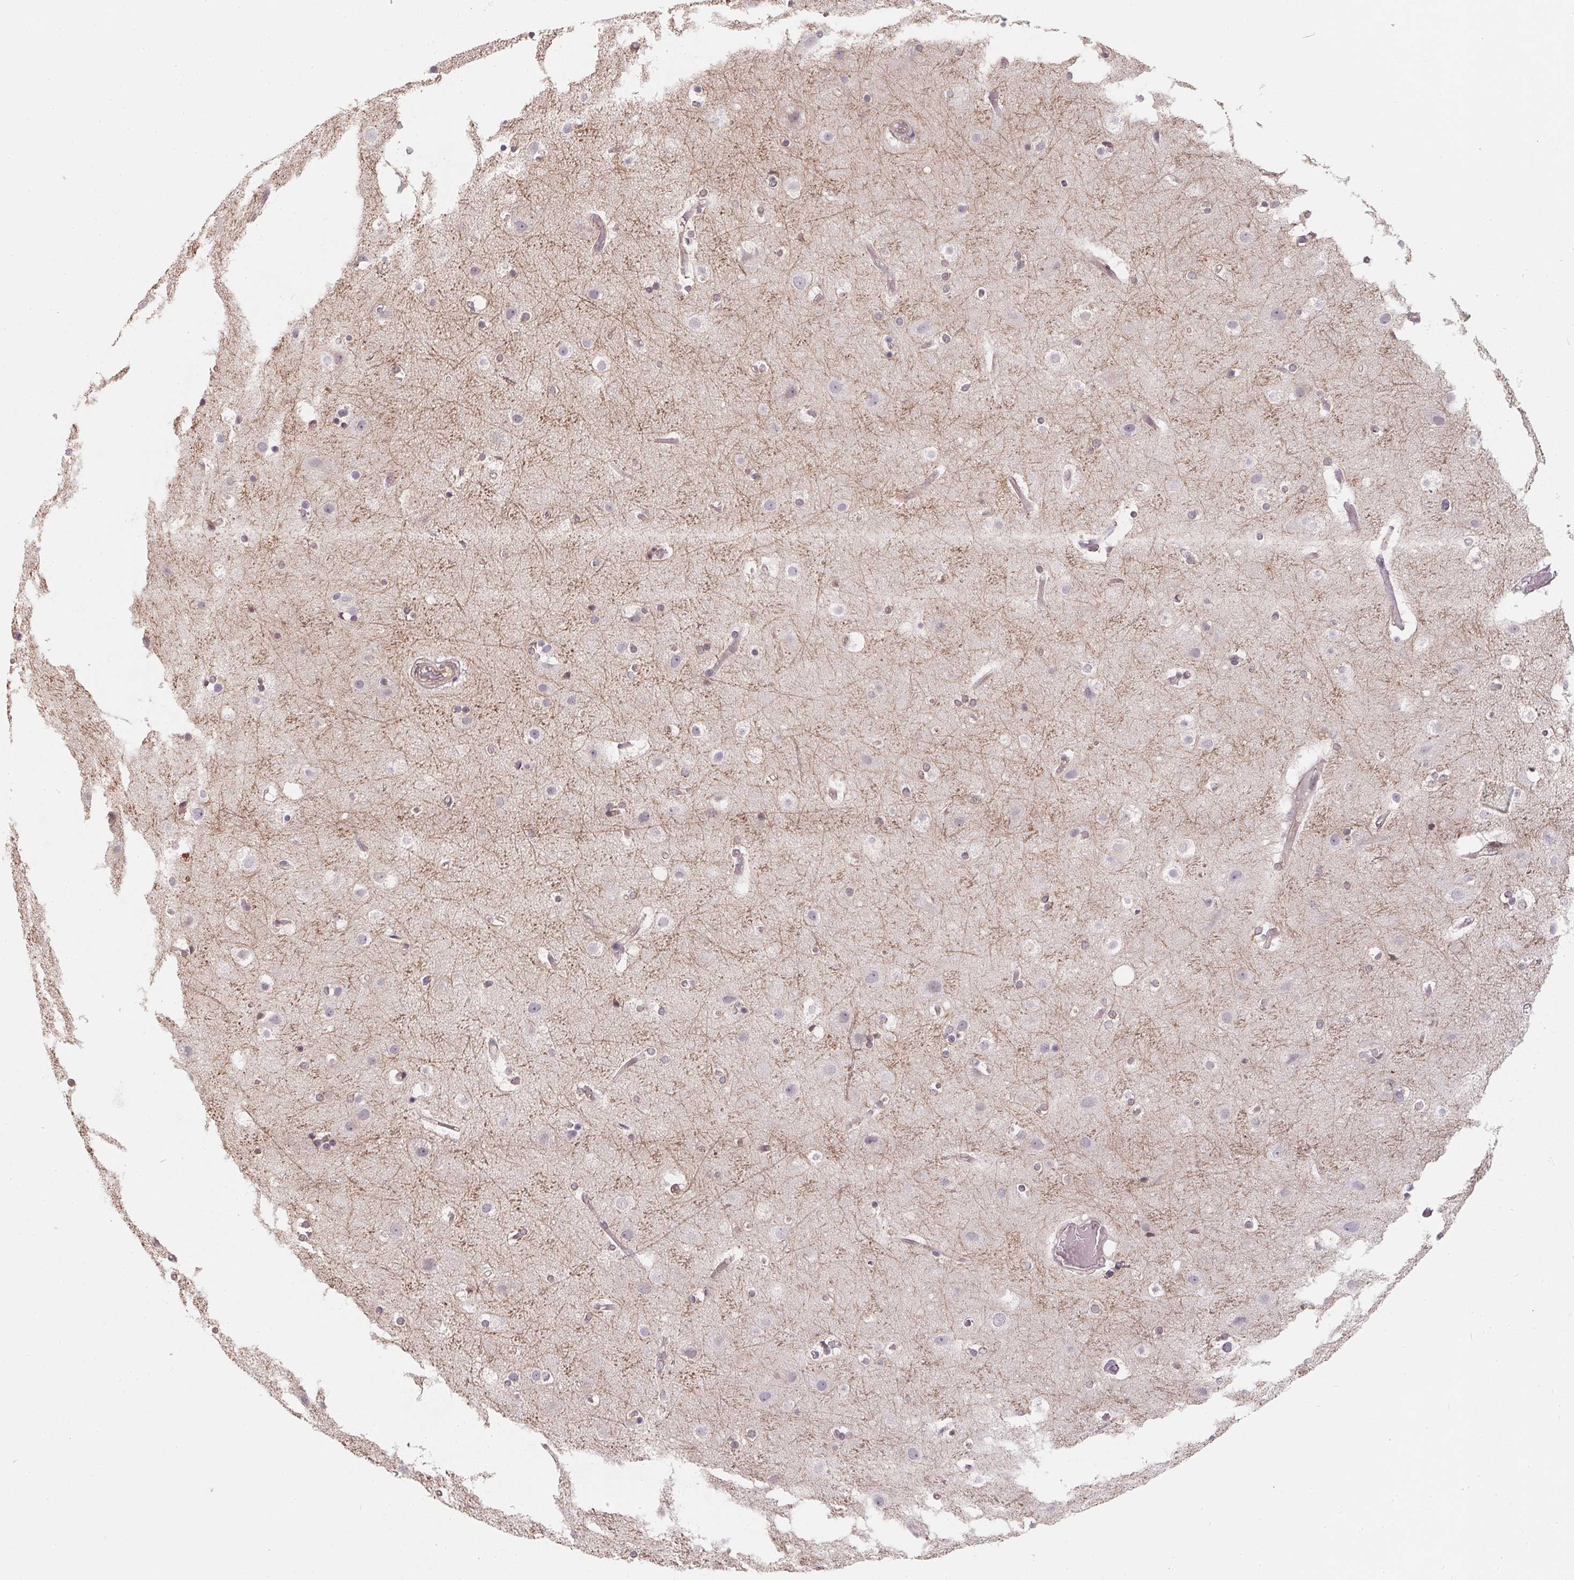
{"staining": {"intensity": "negative", "quantity": "none", "location": "none"}, "tissue": "cerebral cortex", "cell_type": "Endothelial cells", "image_type": "normal", "snomed": [{"axis": "morphology", "description": "Normal tissue, NOS"}, {"axis": "topography", "description": "Cerebral cortex"}], "caption": "IHC micrograph of benign cerebral cortex stained for a protein (brown), which demonstrates no expression in endothelial cells.", "gene": "ANKRD13A", "patient": {"sex": "female", "age": 52}}